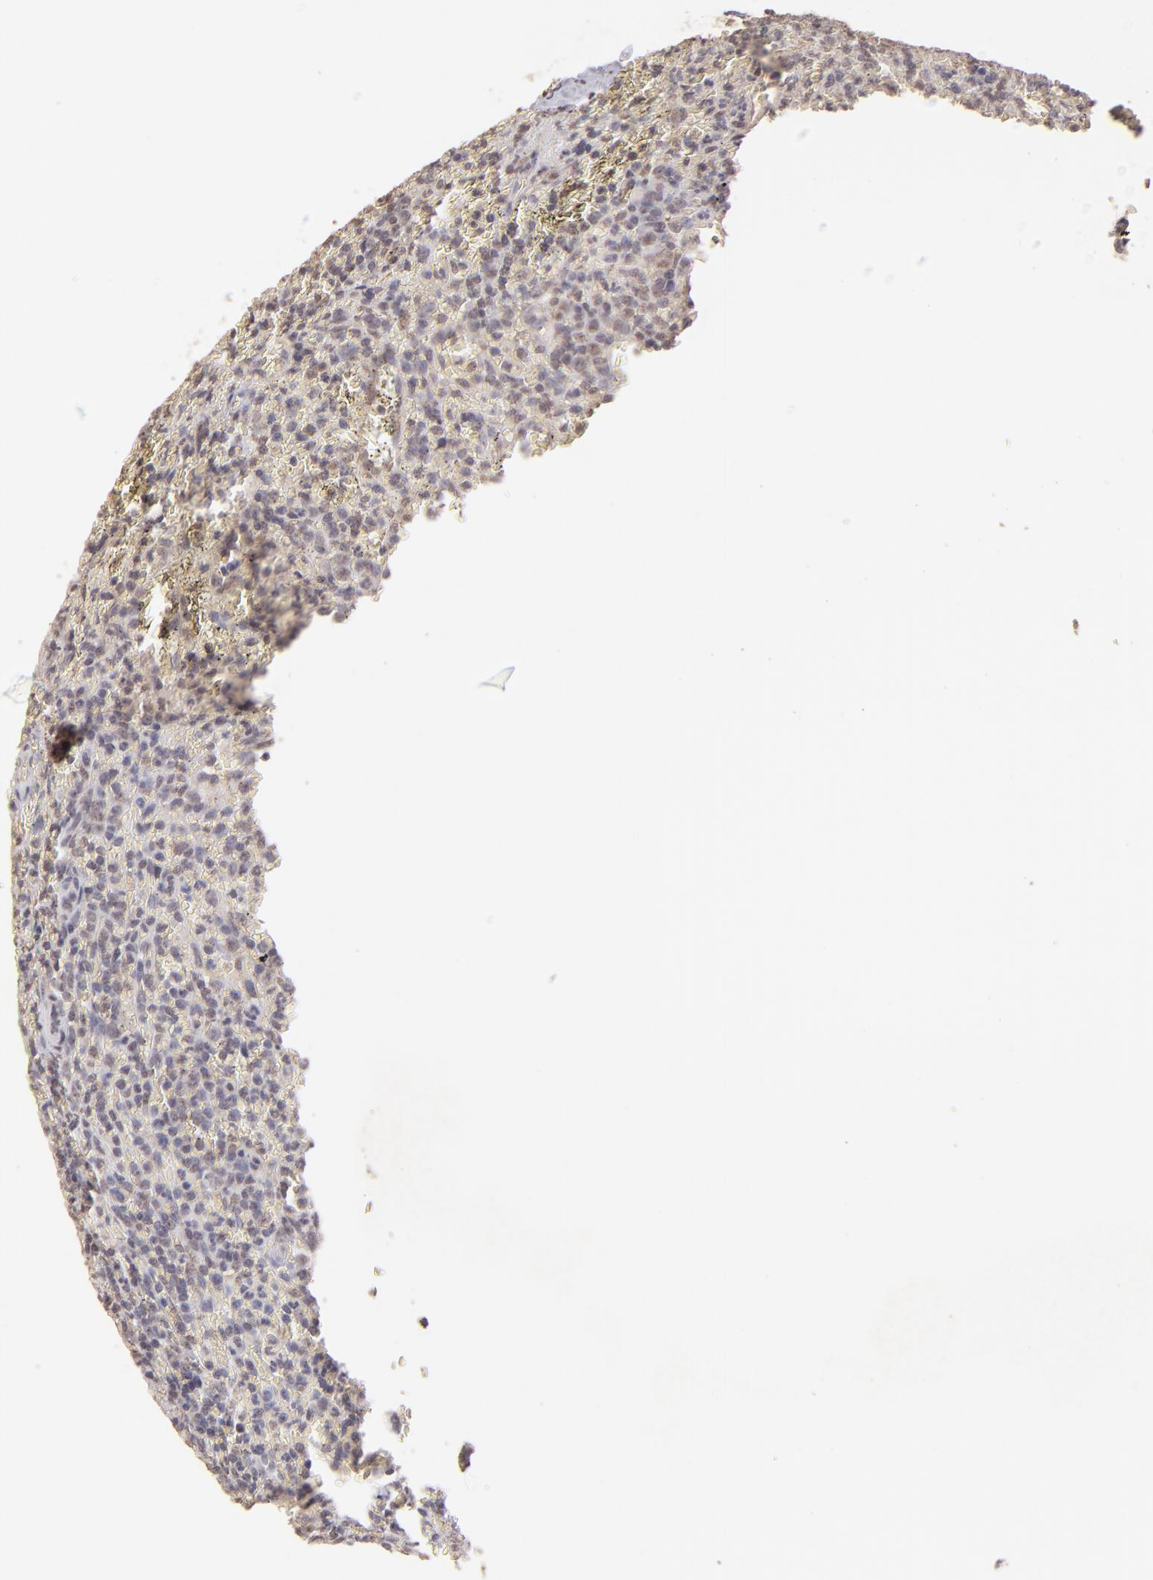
{"staining": {"intensity": "weak", "quantity": "<25%", "location": "cytoplasmic/membranous,nuclear"}, "tissue": "lymphoma", "cell_type": "Tumor cells", "image_type": "cancer", "snomed": [{"axis": "morphology", "description": "Malignant lymphoma, non-Hodgkin's type, Low grade"}, {"axis": "topography", "description": "Spleen"}], "caption": "Photomicrograph shows no significant protein positivity in tumor cells of low-grade malignant lymphoma, non-Hodgkin's type.", "gene": "CLDN1", "patient": {"sex": "female", "age": 64}}